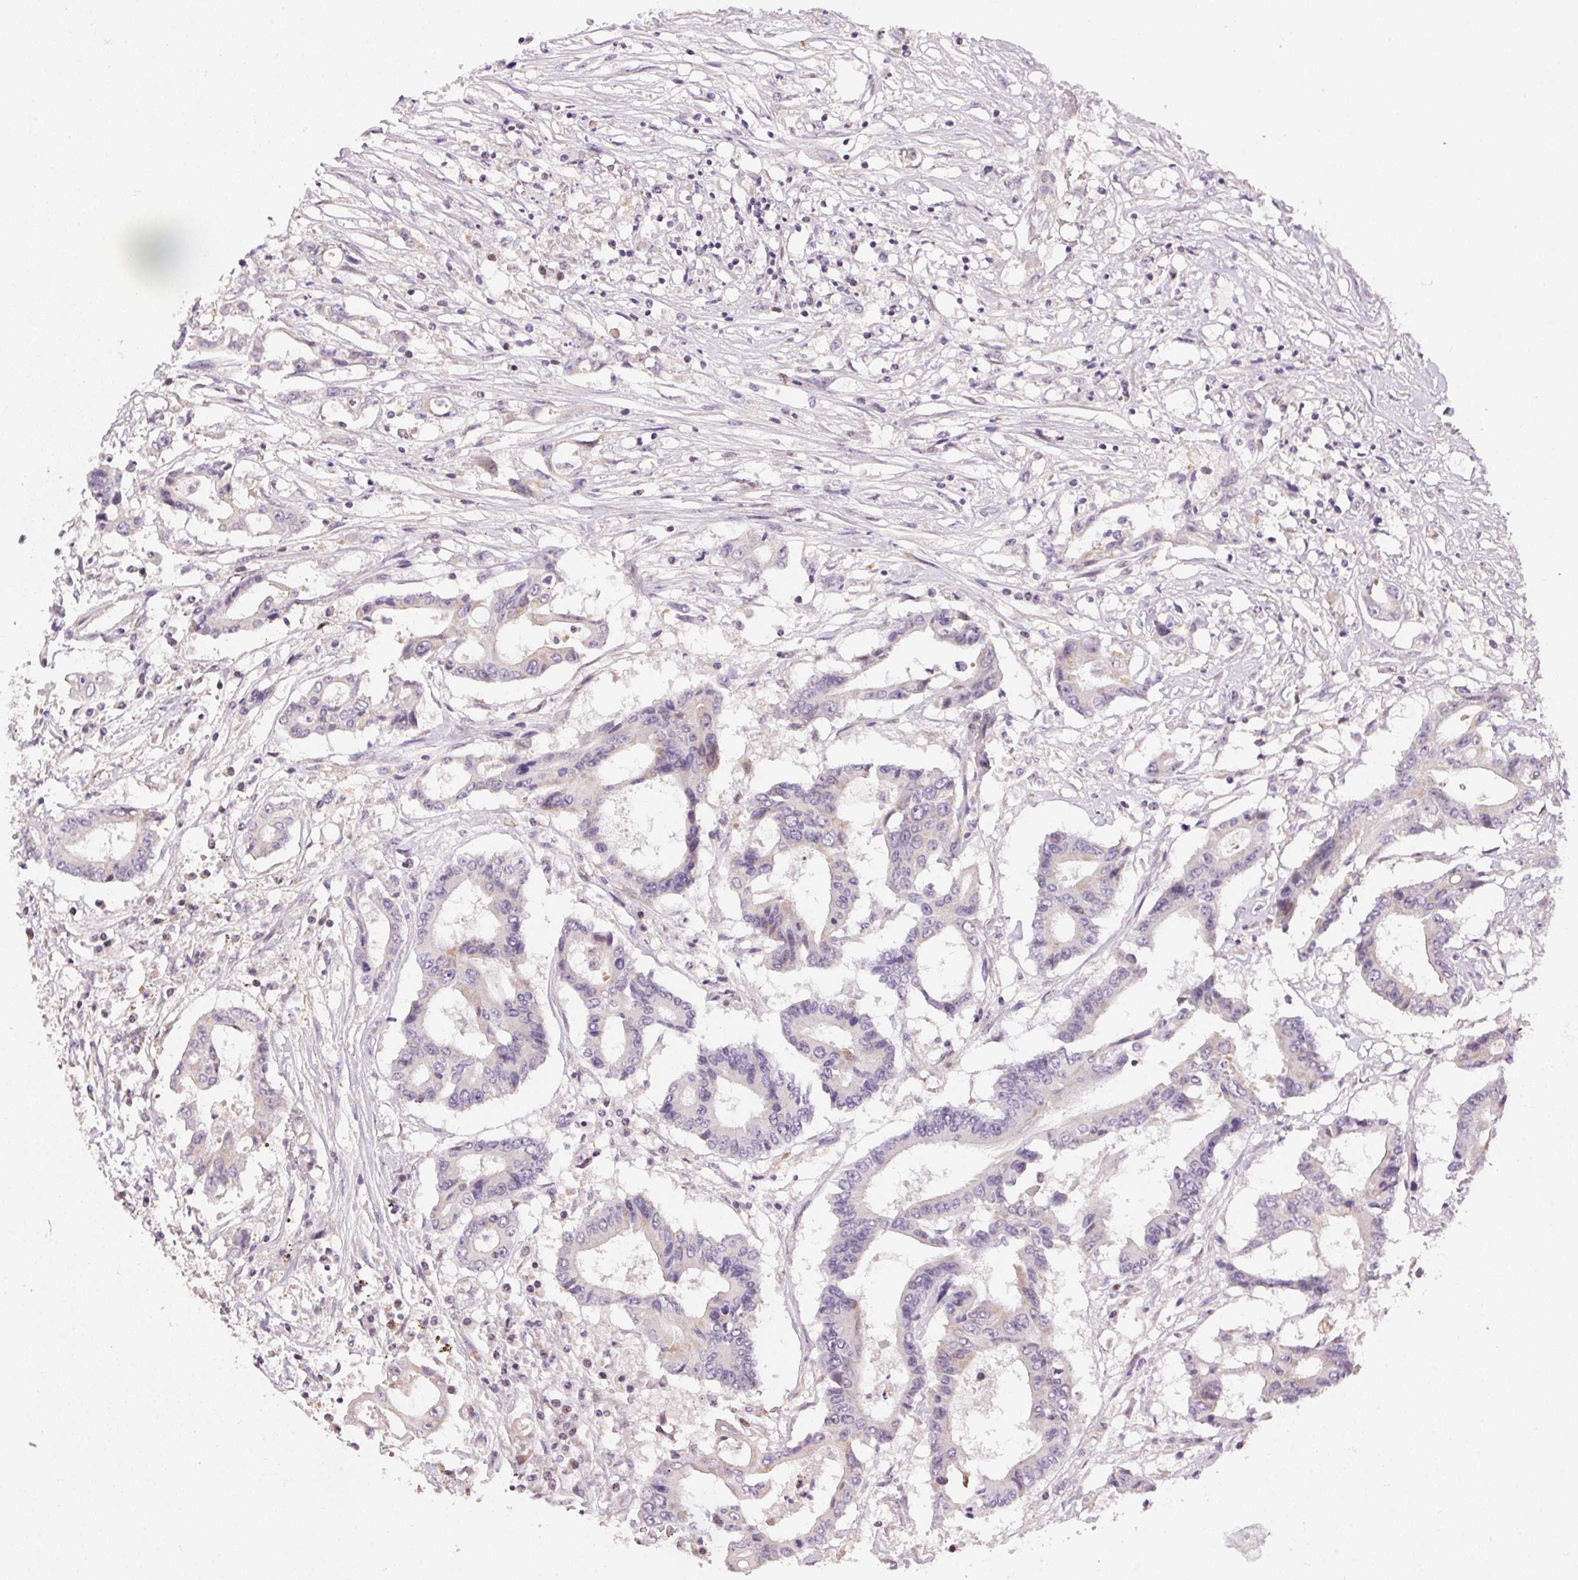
{"staining": {"intensity": "weak", "quantity": "<25%", "location": "cytoplasmic/membranous"}, "tissue": "colorectal cancer", "cell_type": "Tumor cells", "image_type": "cancer", "snomed": [{"axis": "morphology", "description": "Adenocarcinoma, NOS"}, {"axis": "topography", "description": "Rectum"}], "caption": "Immunohistochemistry micrograph of colorectal cancer stained for a protein (brown), which demonstrates no expression in tumor cells.", "gene": "SC5D", "patient": {"sex": "male", "age": 54}}